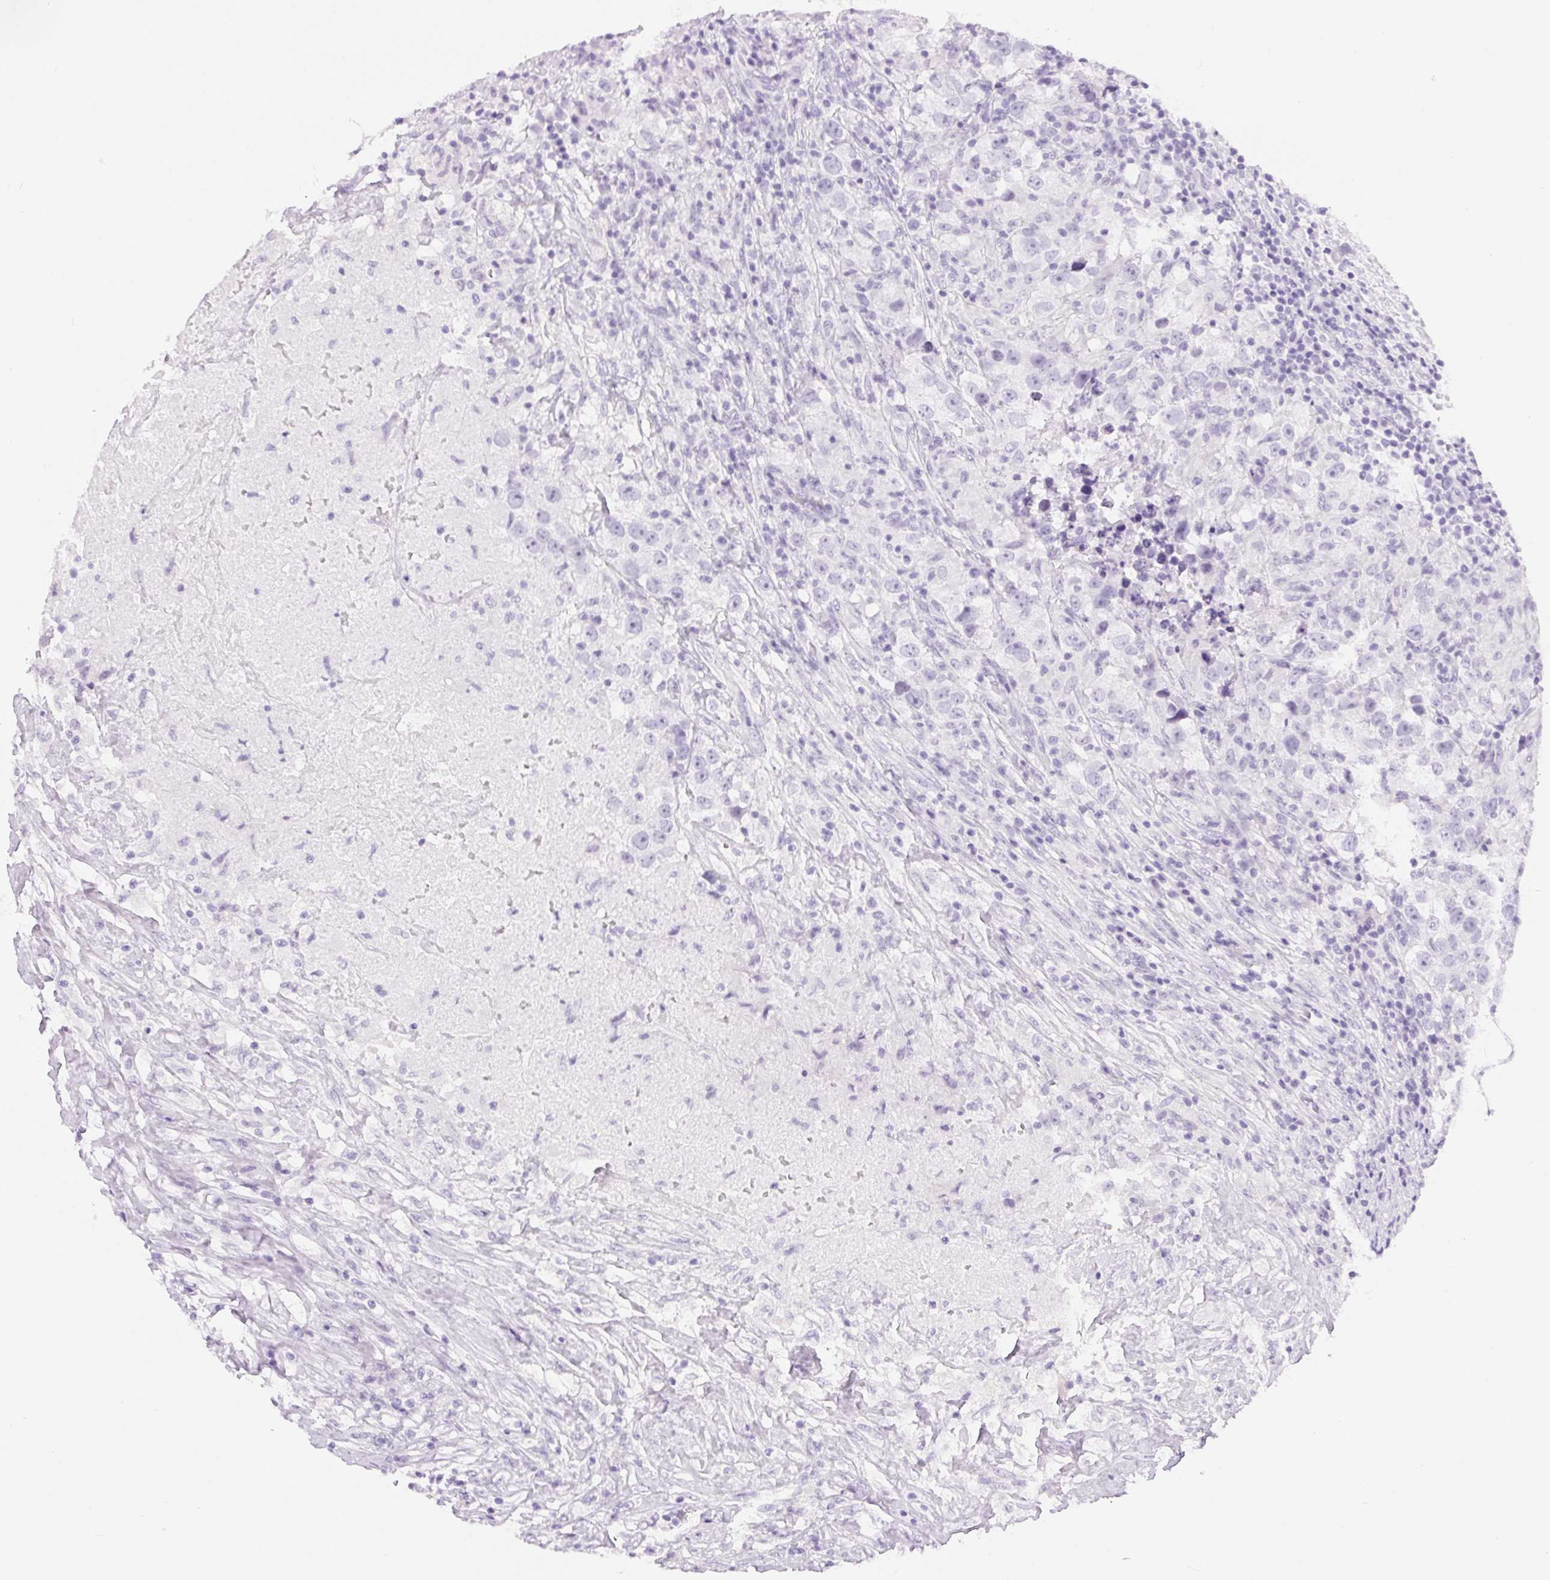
{"staining": {"intensity": "negative", "quantity": "none", "location": "none"}, "tissue": "testis cancer", "cell_type": "Tumor cells", "image_type": "cancer", "snomed": [{"axis": "morphology", "description": "Seminoma, NOS"}, {"axis": "topography", "description": "Testis"}], "caption": "Testis cancer (seminoma) was stained to show a protein in brown. There is no significant staining in tumor cells. (Brightfield microscopy of DAB (3,3'-diaminobenzidine) immunohistochemistry (IHC) at high magnification).", "gene": "XDH", "patient": {"sex": "male", "age": 46}}